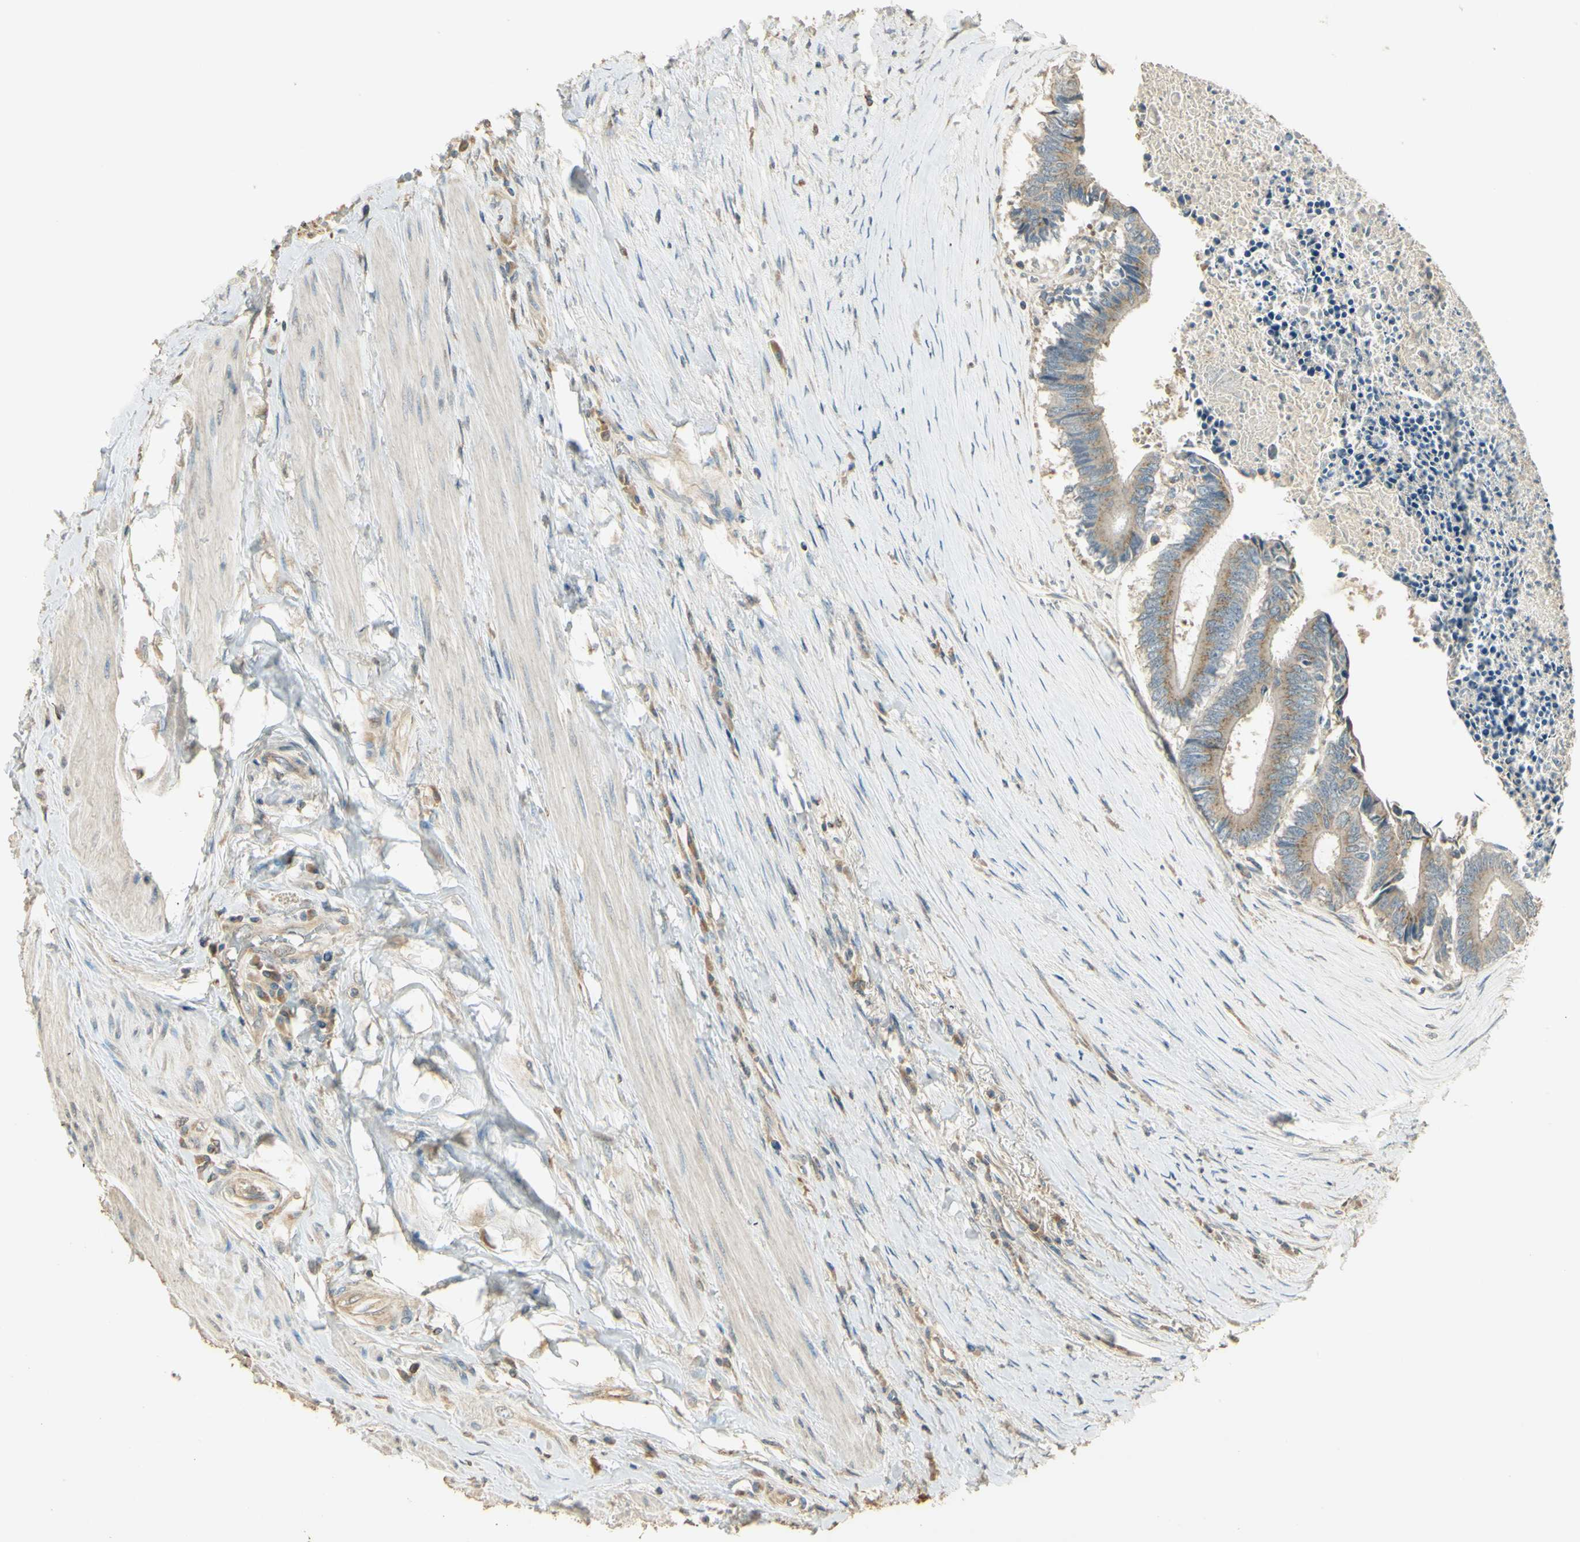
{"staining": {"intensity": "weak", "quantity": ">75%", "location": "cytoplasmic/membranous"}, "tissue": "colorectal cancer", "cell_type": "Tumor cells", "image_type": "cancer", "snomed": [{"axis": "morphology", "description": "Adenocarcinoma, NOS"}, {"axis": "topography", "description": "Rectum"}], "caption": "High-magnification brightfield microscopy of colorectal cancer stained with DAB (3,3'-diaminobenzidine) (brown) and counterstained with hematoxylin (blue). tumor cells exhibit weak cytoplasmic/membranous positivity is appreciated in about>75% of cells.", "gene": "UXS1", "patient": {"sex": "male", "age": 63}}